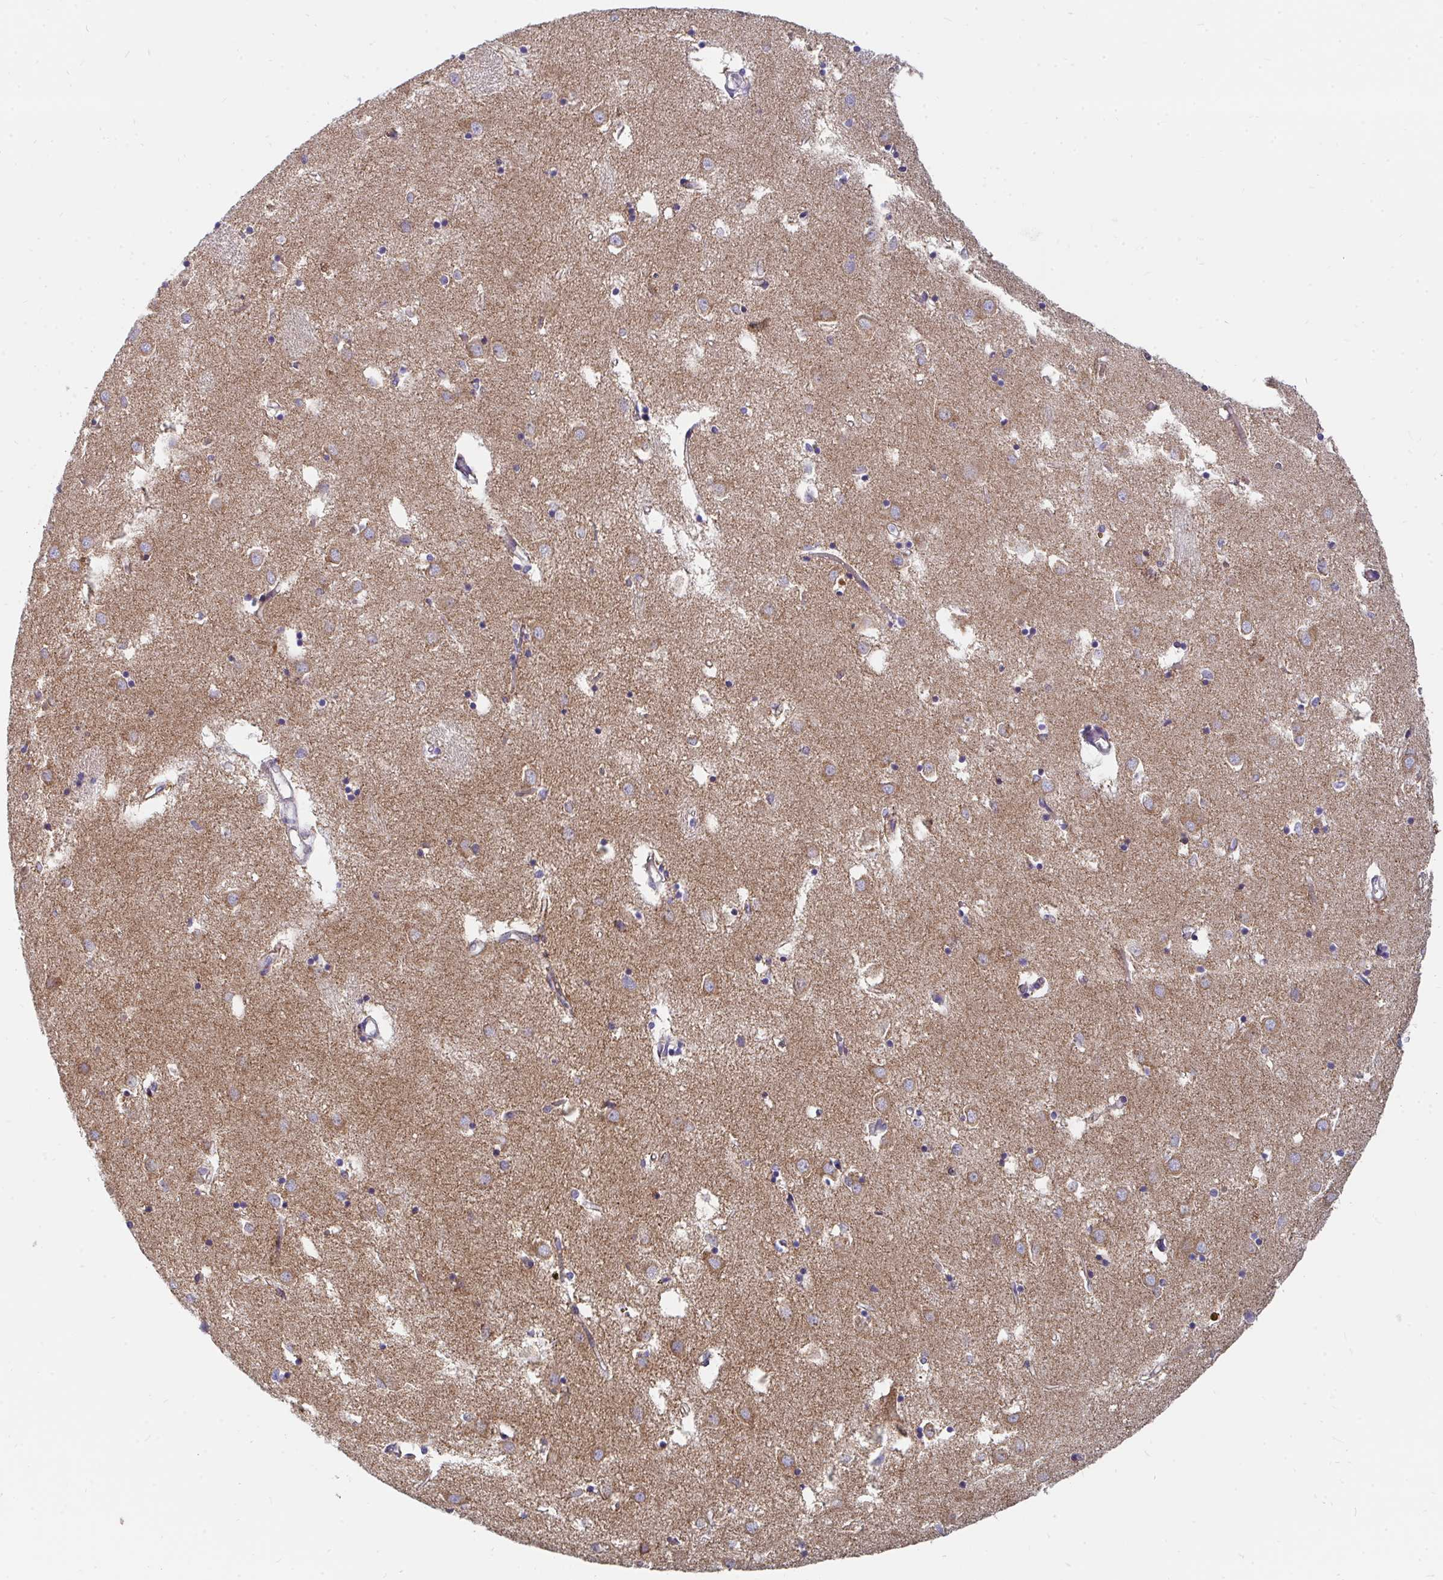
{"staining": {"intensity": "moderate", "quantity": "<25%", "location": "cytoplasmic/membranous"}, "tissue": "caudate", "cell_type": "Glial cells", "image_type": "normal", "snomed": [{"axis": "morphology", "description": "Normal tissue, NOS"}, {"axis": "topography", "description": "Lateral ventricle wall"}], "caption": "DAB (3,3'-diaminobenzidine) immunohistochemical staining of normal caudate displays moderate cytoplasmic/membranous protein positivity in approximately <25% of glial cells. (Stains: DAB in brown, nuclei in blue, Microscopy: brightfield microscopy at high magnification).", "gene": "PC", "patient": {"sex": "male", "age": 70}}